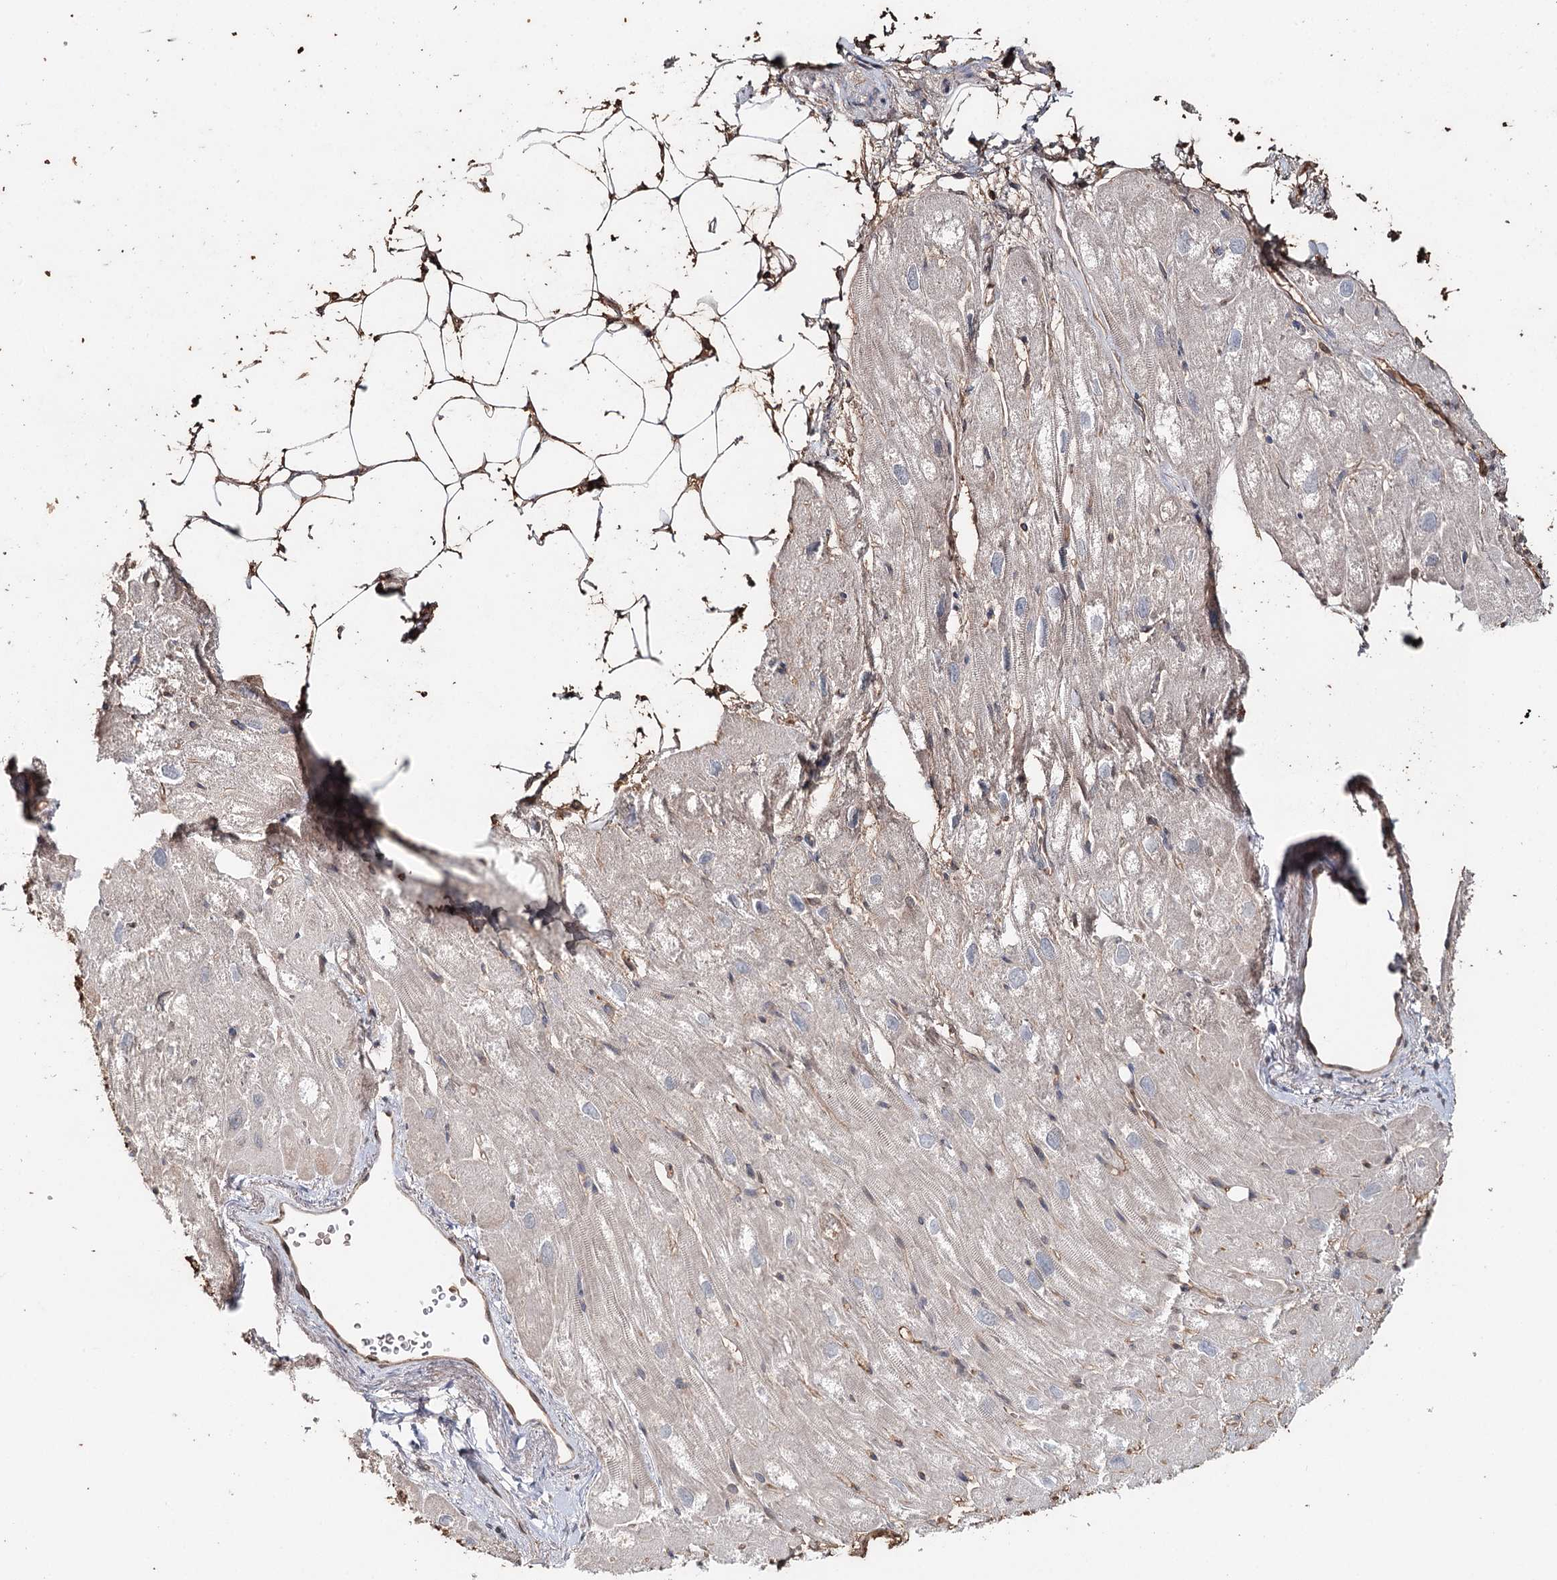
{"staining": {"intensity": "moderate", "quantity": ">75%", "location": "cytoplasmic/membranous"}, "tissue": "heart muscle", "cell_type": "Cardiomyocytes", "image_type": "normal", "snomed": [{"axis": "morphology", "description": "Normal tissue, NOS"}, {"axis": "topography", "description": "Heart"}], "caption": "The image demonstrates a brown stain indicating the presence of a protein in the cytoplasmic/membranous of cardiomyocytes in heart muscle. (DAB (3,3'-diaminobenzidine) IHC, brown staining for protein, blue staining for nuclei).", "gene": "SYVN1", "patient": {"sex": "male", "age": 50}}